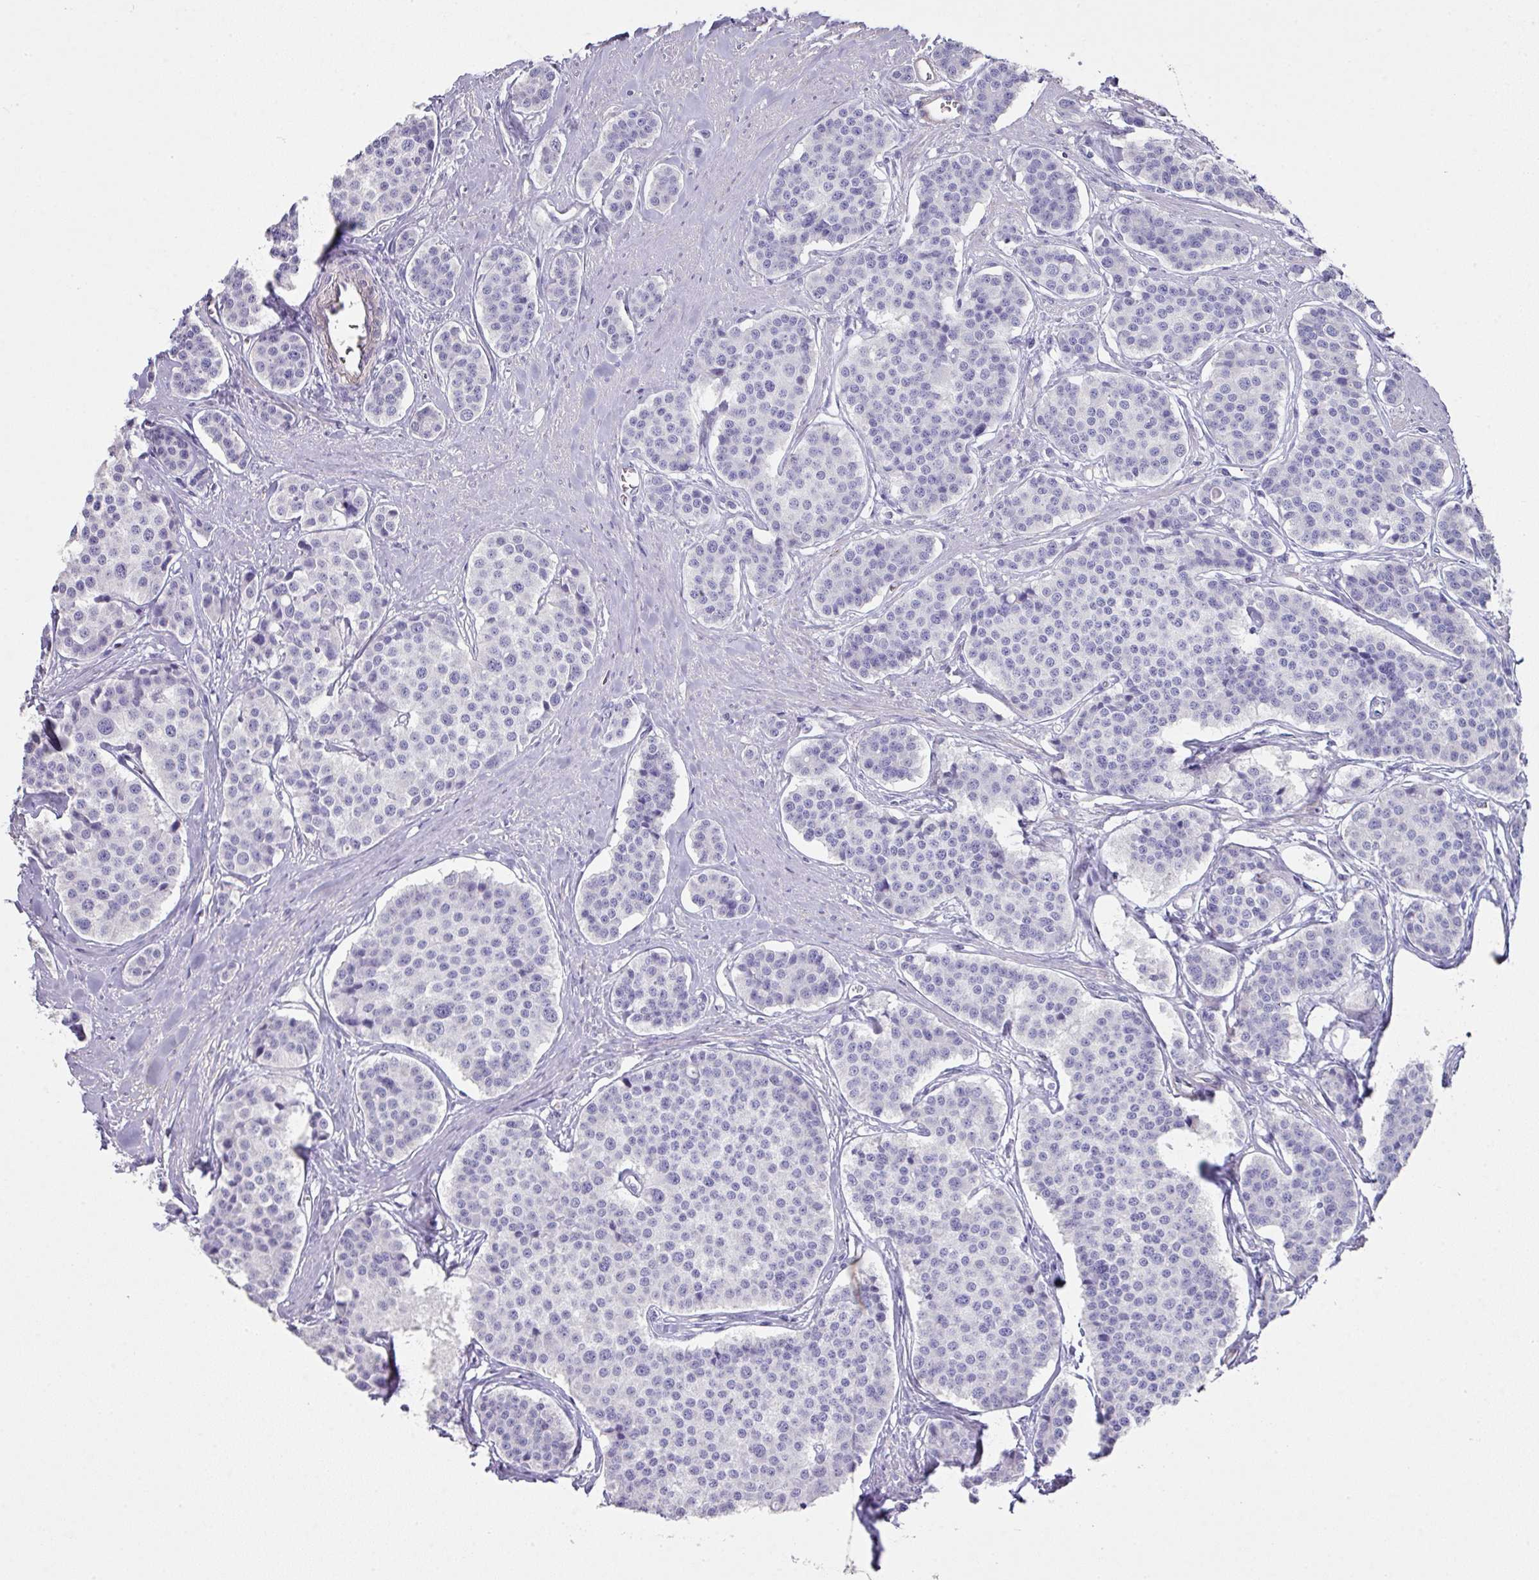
{"staining": {"intensity": "negative", "quantity": "none", "location": "none"}, "tissue": "carcinoid", "cell_type": "Tumor cells", "image_type": "cancer", "snomed": [{"axis": "morphology", "description": "Carcinoid, malignant, NOS"}, {"axis": "topography", "description": "Small intestine"}], "caption": "A photomicrograph of carcinoid (malignant) stained for a protein reveals no brown staining in tumor cells.", "gene": "GLI4", "patient": {"sex": "male", "age": 60}}